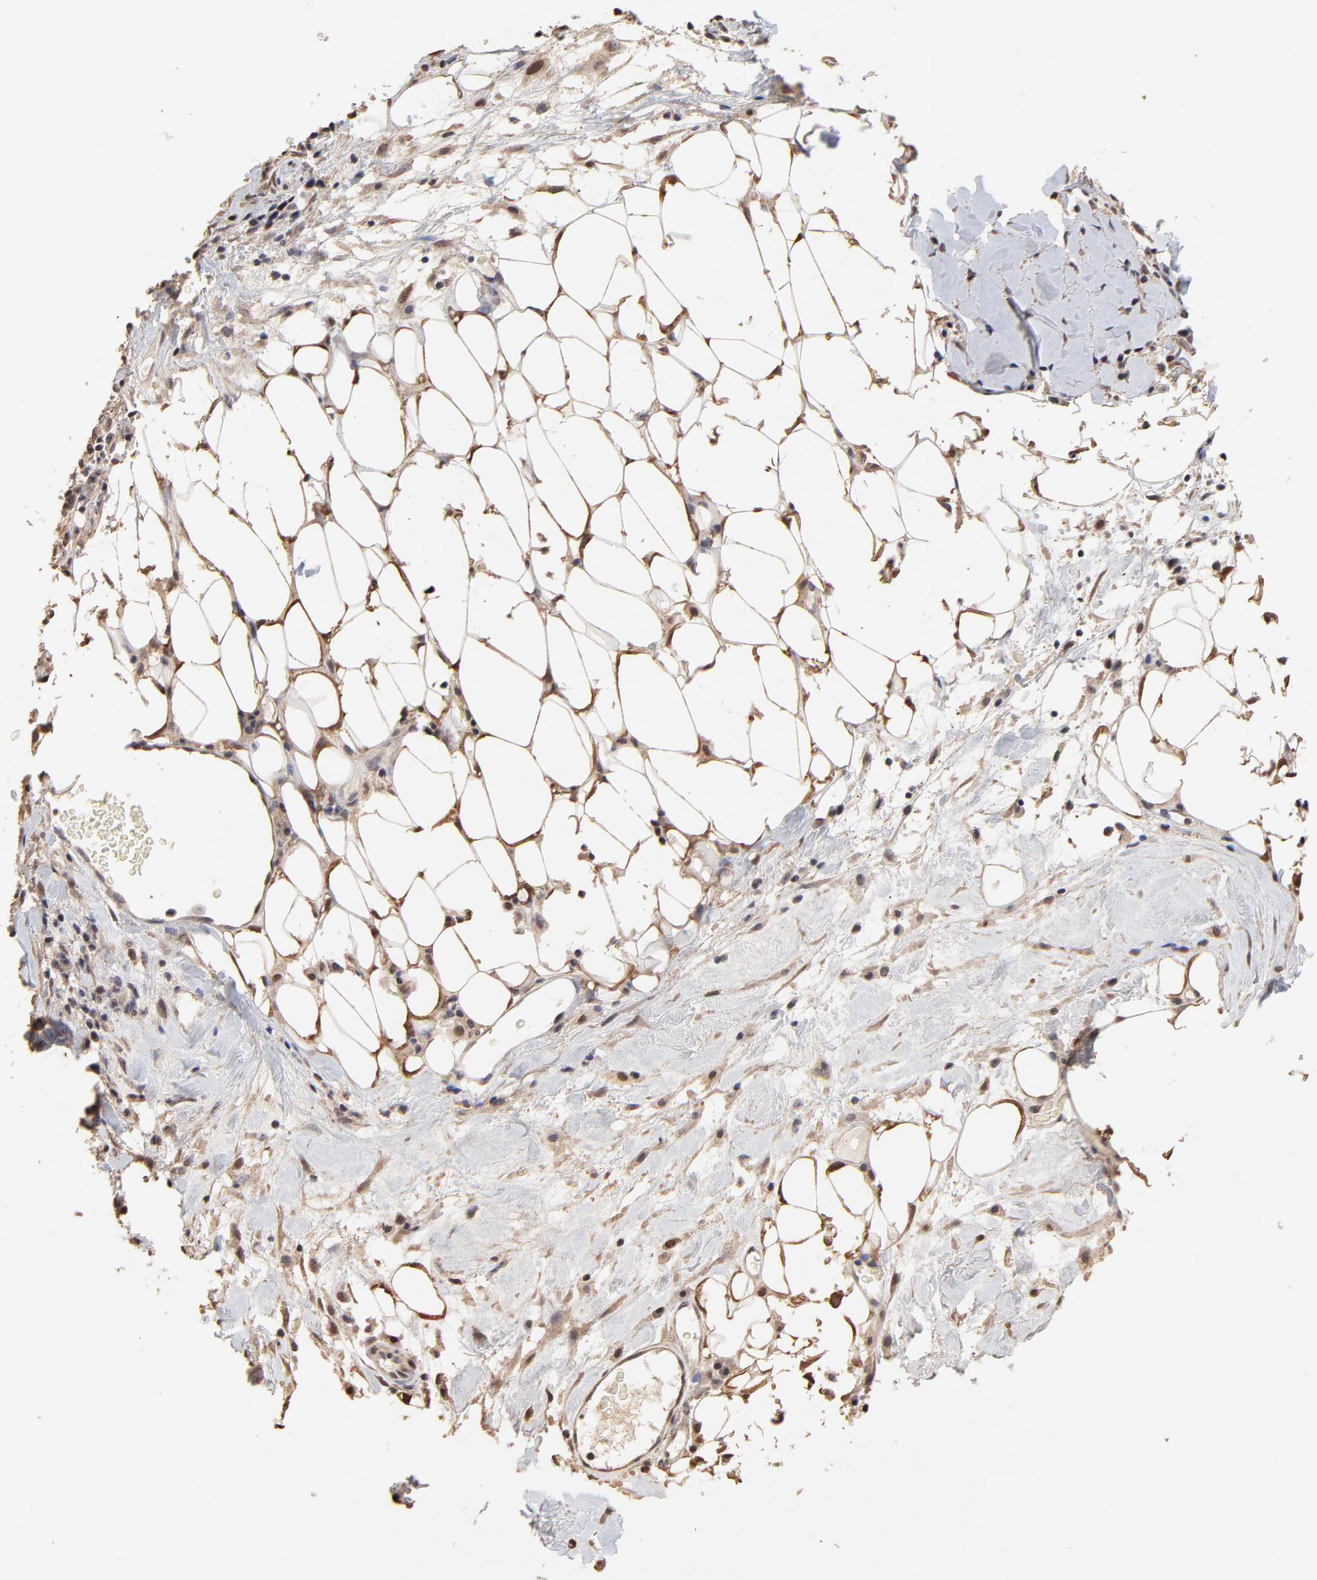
{"staining": {"intensity": "moderate", "quantity": "25%-75%", "location": "nuclear"}, "tissue": "skin cancer", "cell_type": "Tumor cells", "image_type": "cancer", "snomed": [{"axis": "morphology", "description": "Squamous cell carcinoma, NOS"}, {"axis": "topography", "description": "Skin"}], "caption": "Immunohistochemical staining of squamous cell carcinoma (skin) shows moderate nuclear protein staining in about 25%-75% of tumor cells.", "gene": "BIRC5", "patient": {"sex": "male", "age": 84}}